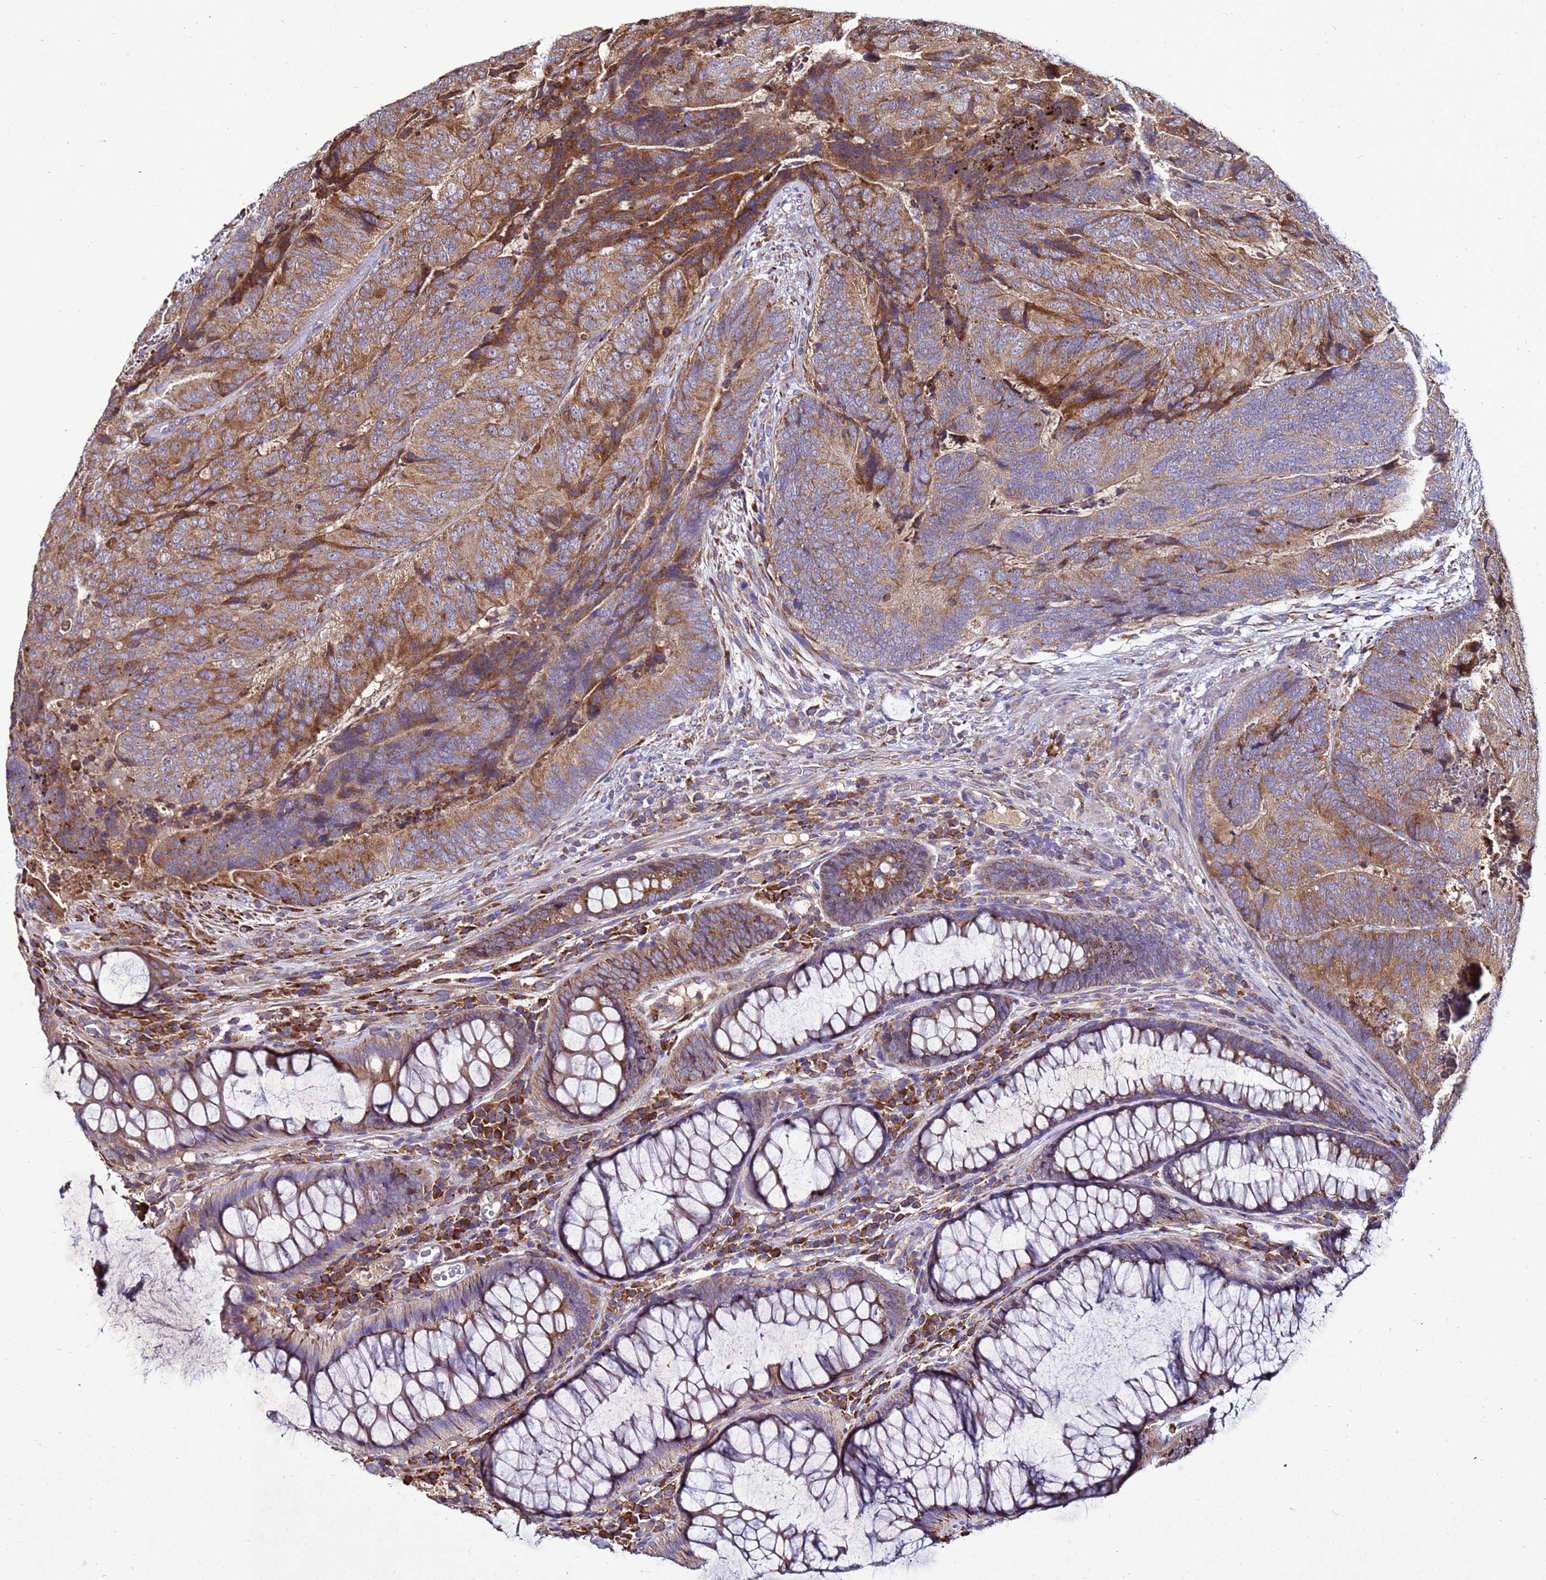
{"staining": {"intensity": "moderate", "quantity": ">75%", "location": "cytoplasmic/membranous"}, "tissue": "colorectal cancer", "cell_type": "Tumor cells", "image_type": "cancer", "snomed": [{"axis": "morphology", "description": "Adenocarcinoma, NOS"}, {"axis": "topography", "description": "Colon"}], "caption": "Immunohistochemistry (IHC) staining of colorectal cancer (adenocarcinoma), which reveals medium levels of moderate cytoplasmic/membranous staining in approximately >75% of tumor cells indicating moderate cytoplasmic/membranous protein expression. The staining was performed using DAB (brown) for protein detection and nuclei were counterstained in hematoxylin (blue).", "gene": "ANTKMT", "patient": {"sex": "female", "age": 67}}